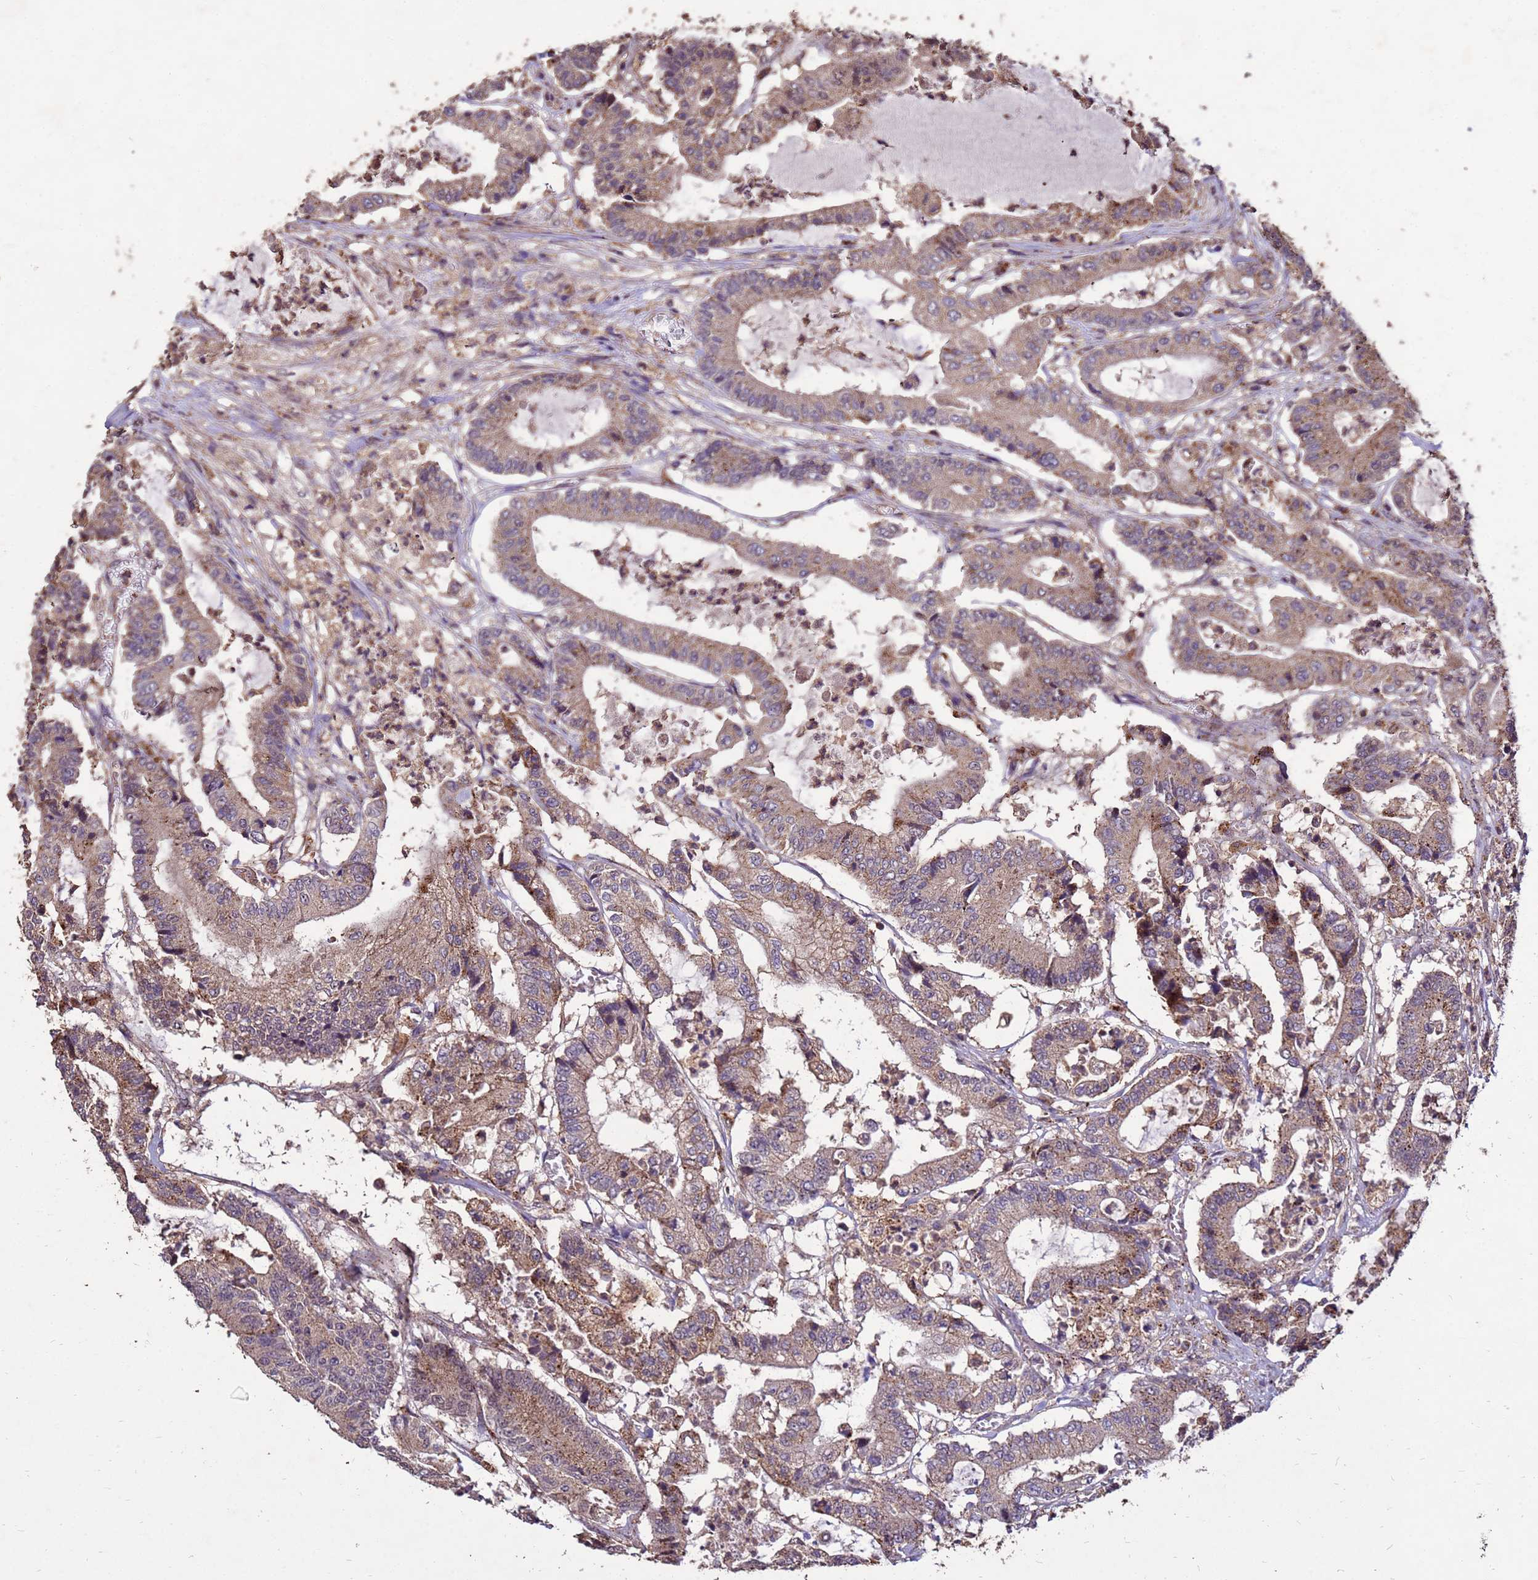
{"staining": {"intensity": "moderate", "quantity": ">75%", "location": "cytoplasmic/membranous"}, "tissue": "colorectal cancer", "cell_type": "Tumor cells", "image_type": "cancer", "snomed": [{"axis": "morphology", "description": "Adenocarcinoma, NOS"}, {"axis": "topography", "description": "Colon"}], "caption": "Brown immunohistochemical staining in adenocarcinoma (colorectal) reveals moderate cytoplasmic/membranous staining in approximately >75% of tumor cells.", "gene": "TOR4A", "patient": {"sex": "female", "age": 84}}